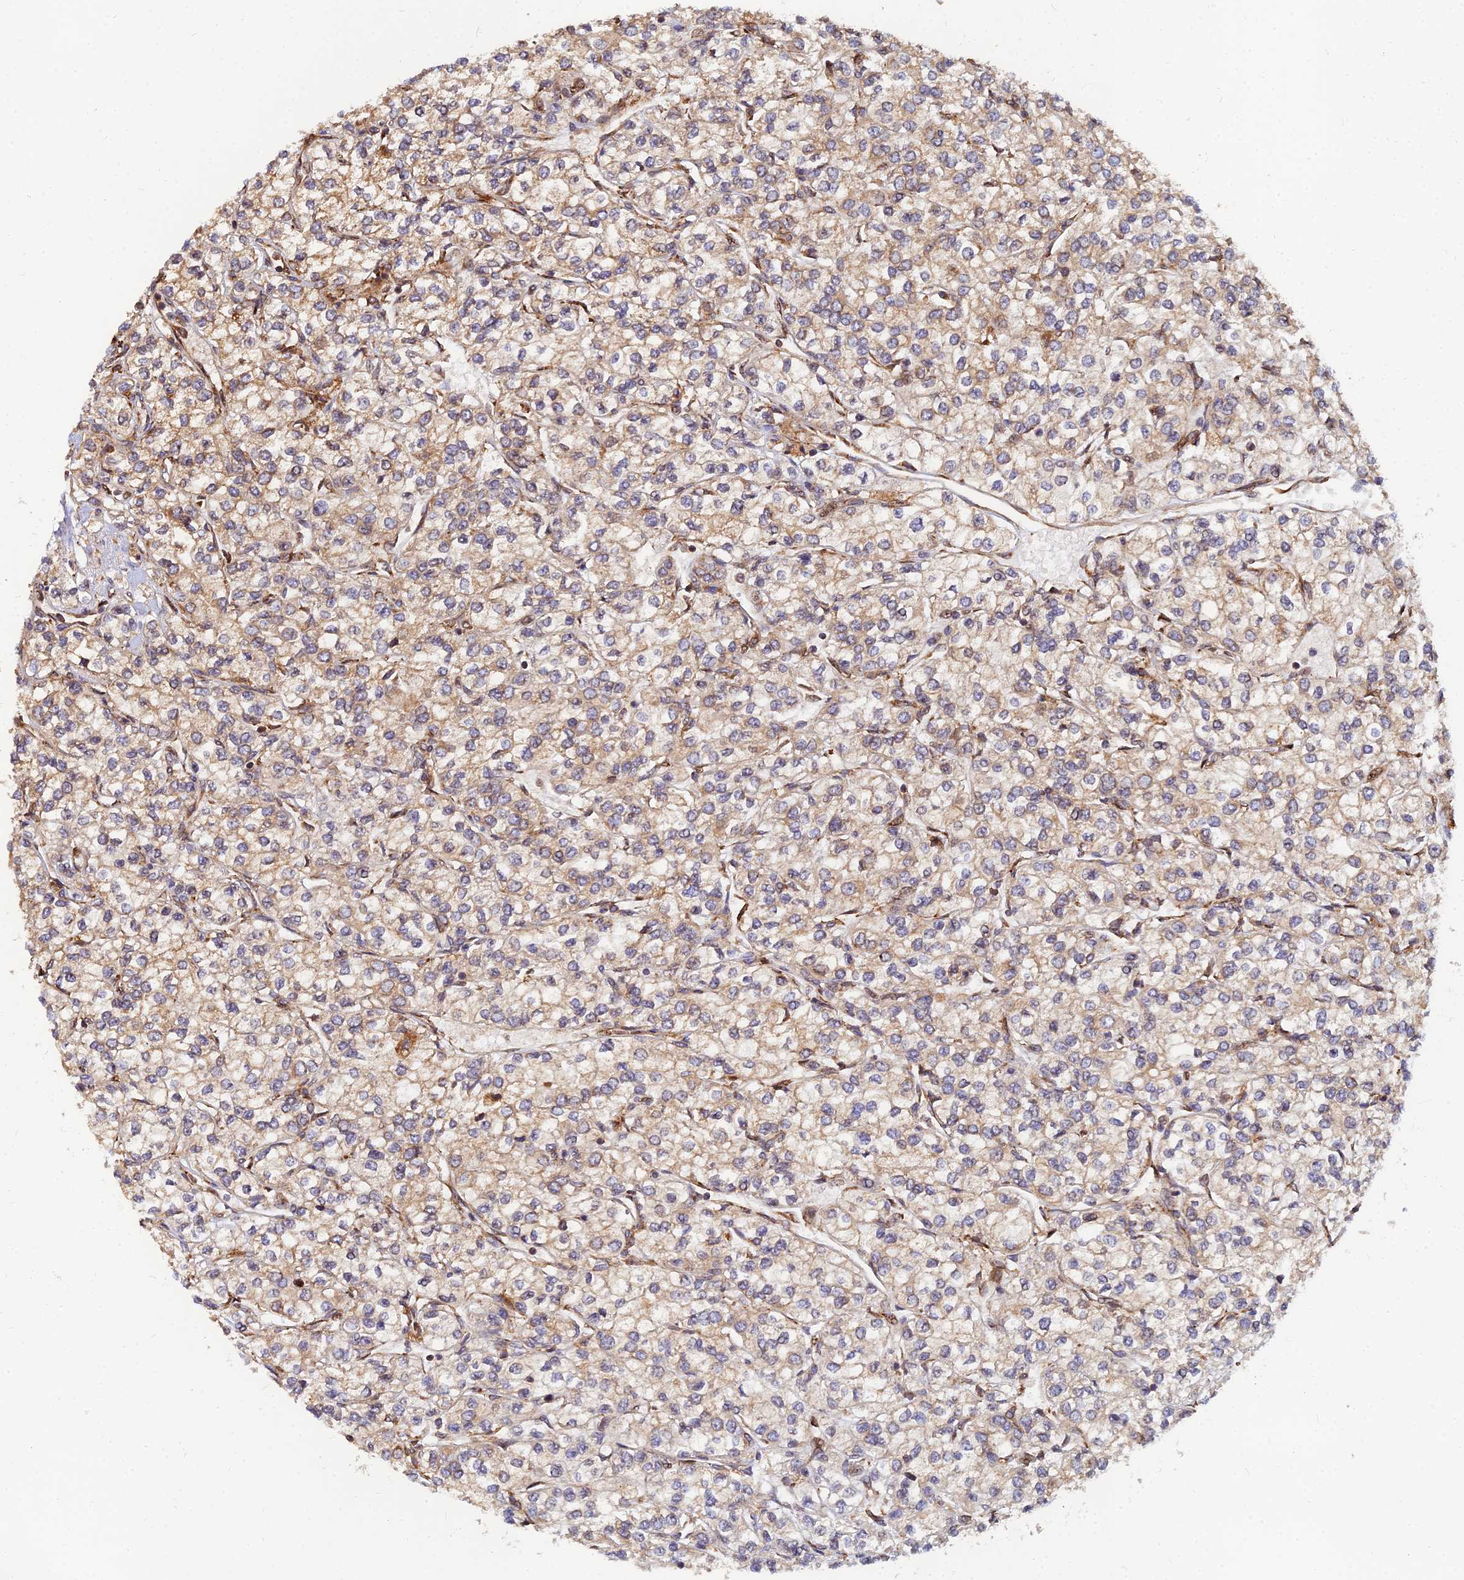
{"staining": {"intensity": "moderate", "quantity": "25%-75%", "location": "cytoplasmic/membranous"}, "tissue": "renal cancer", "cell_type": "Tumor cells", "image_type": "cancer", "snomed": [{"axis": "morphology", "description": "Adenocarcinoma, NOS"}, {"axis": "topography", "description": "Kidney"}], "caption": "A micrograph of renal cancer stained for a protein shows moderate cytoplasmic/membranous brown staining in tumor cells. (IHC, brightfield microscopy, high magnification).", "gene": "CCT6B", "patient": {"sex": "male", "age": 80}}